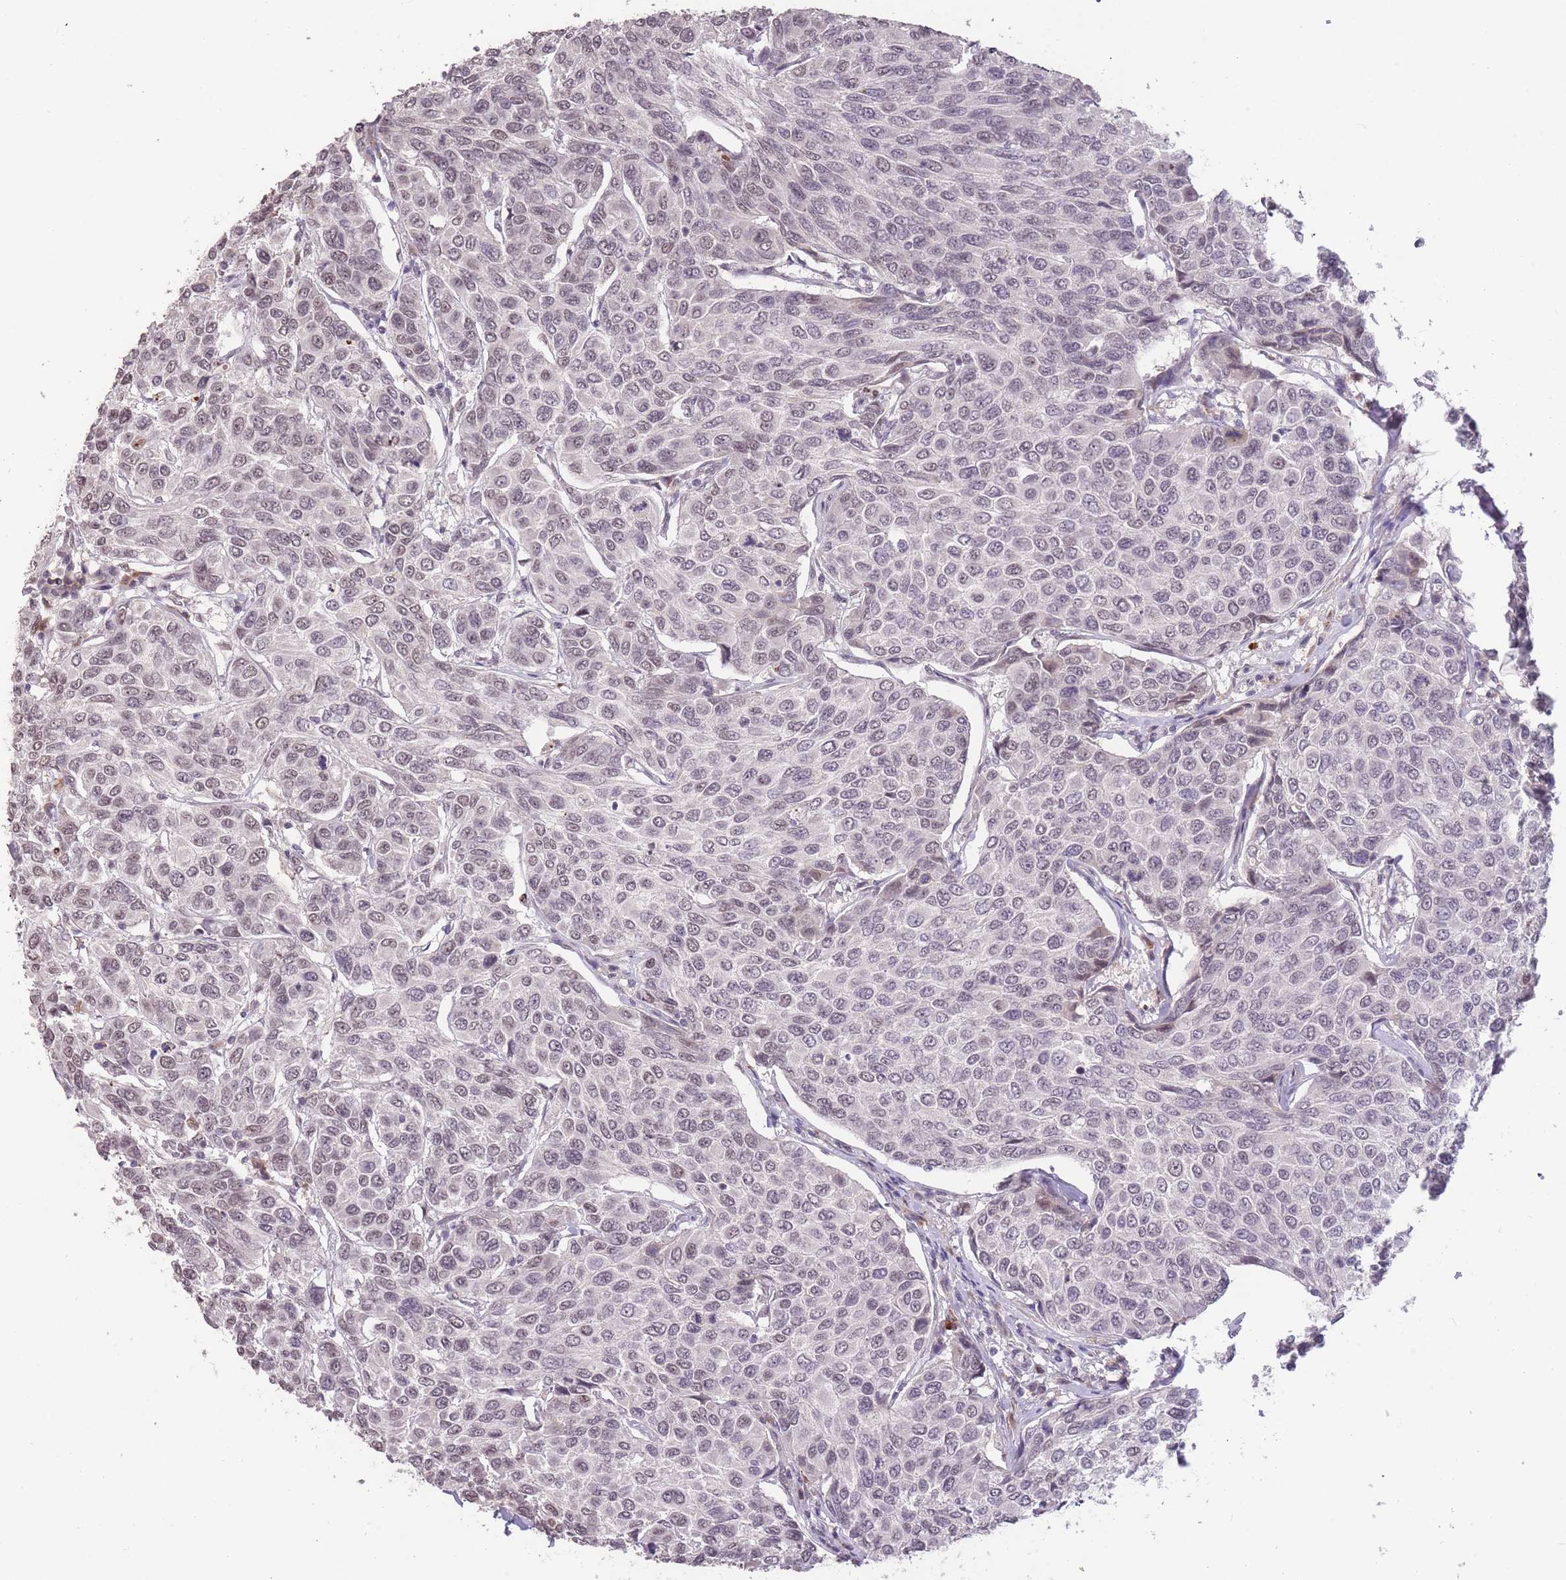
{"staining": {"intensity": "weak", "quantity": "25%-75%", "location": "nuclear"}, "tissue": "breast cancer", "cell_type": "Tumor cells", "image_type": "cancer", "snomed": [{"axis": "morphology", "description": "Duct carcinoma"}, {"axis": "topography", "description": "Breast"}], "caption": "Breast cancer stained with a brown dye shows weak nuclear positive staining in approximately 25%-75% of tumor cells.", "gene": "HNRNPUL1", "patient": {"sex": "female", "age": 55}}